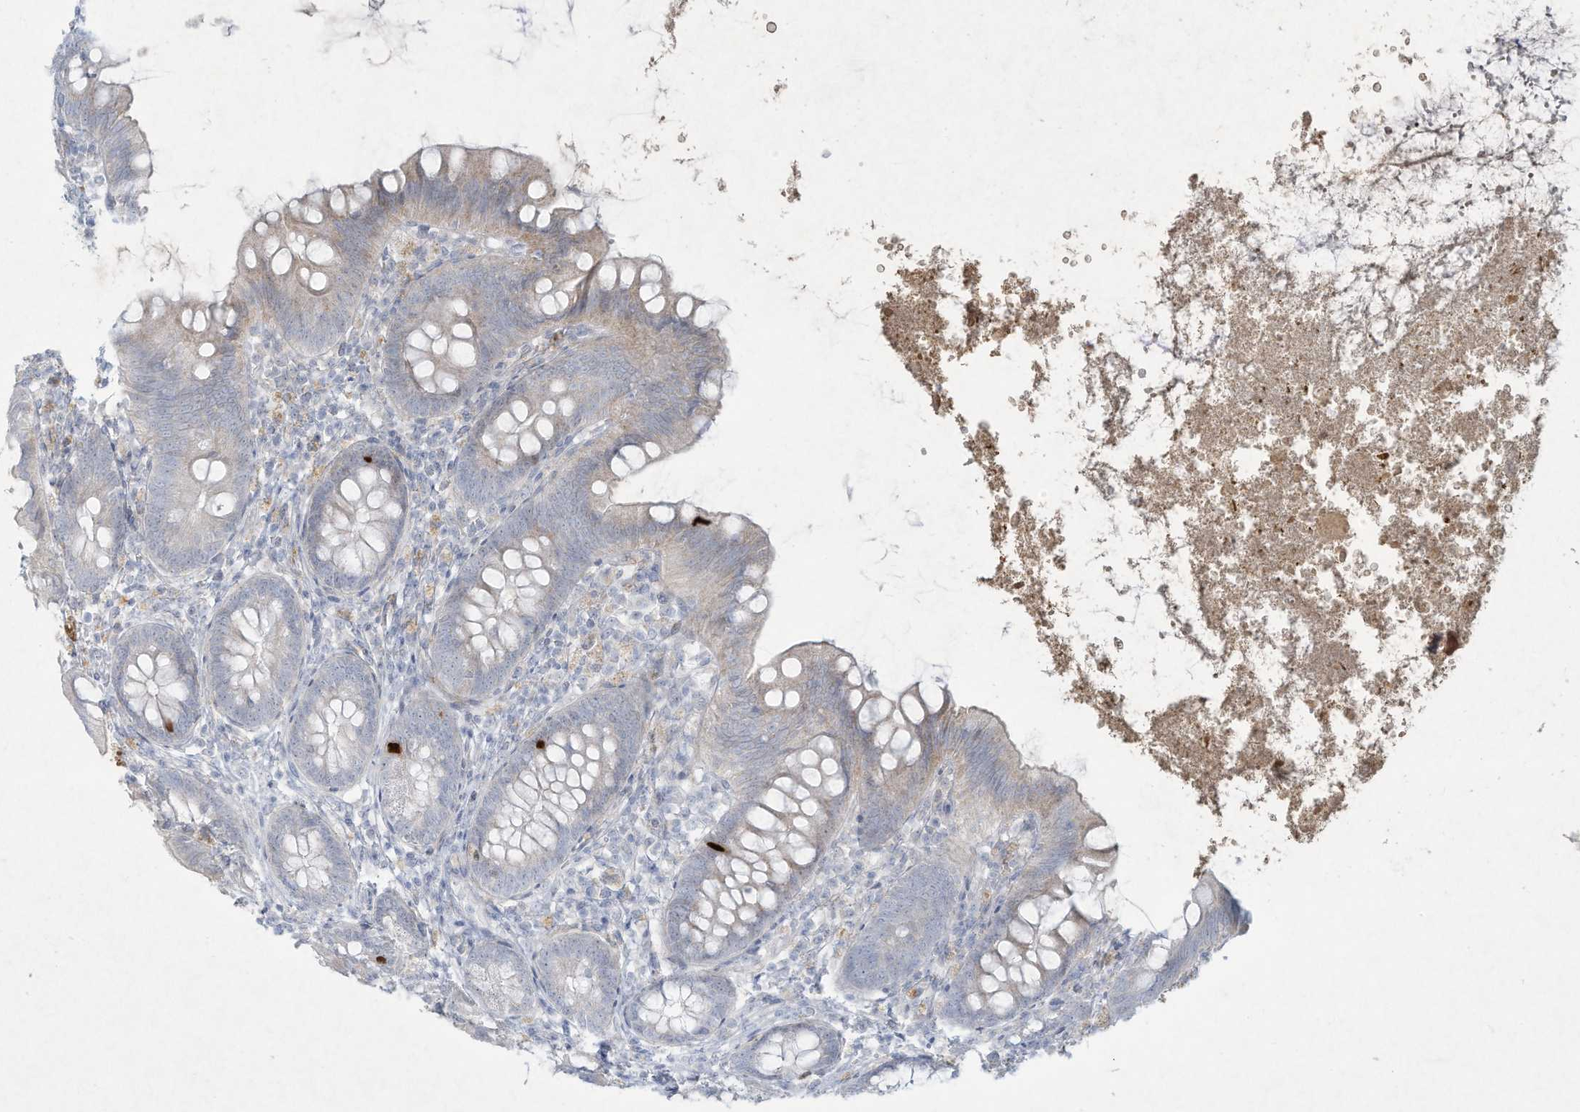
{"staining": {"intensity": "strong", "quantity": "<25%", "location": "nuclear"}, "tissue": "appendix", "cell_type": "Glandular cells", "image_type": "normal", "snomed": [{"axis": "morphology", "description": "Normal tissue, NOS"}, {"axis": "topography", "description": "Appendix"}], "caption": "Immunohistochemical staining of normal human appendix shows medium levels of strong nuclear positivity in about <25% of glandular cells.", "gene": "PAX6", "patient": {"sex": "female", "age": 62}}